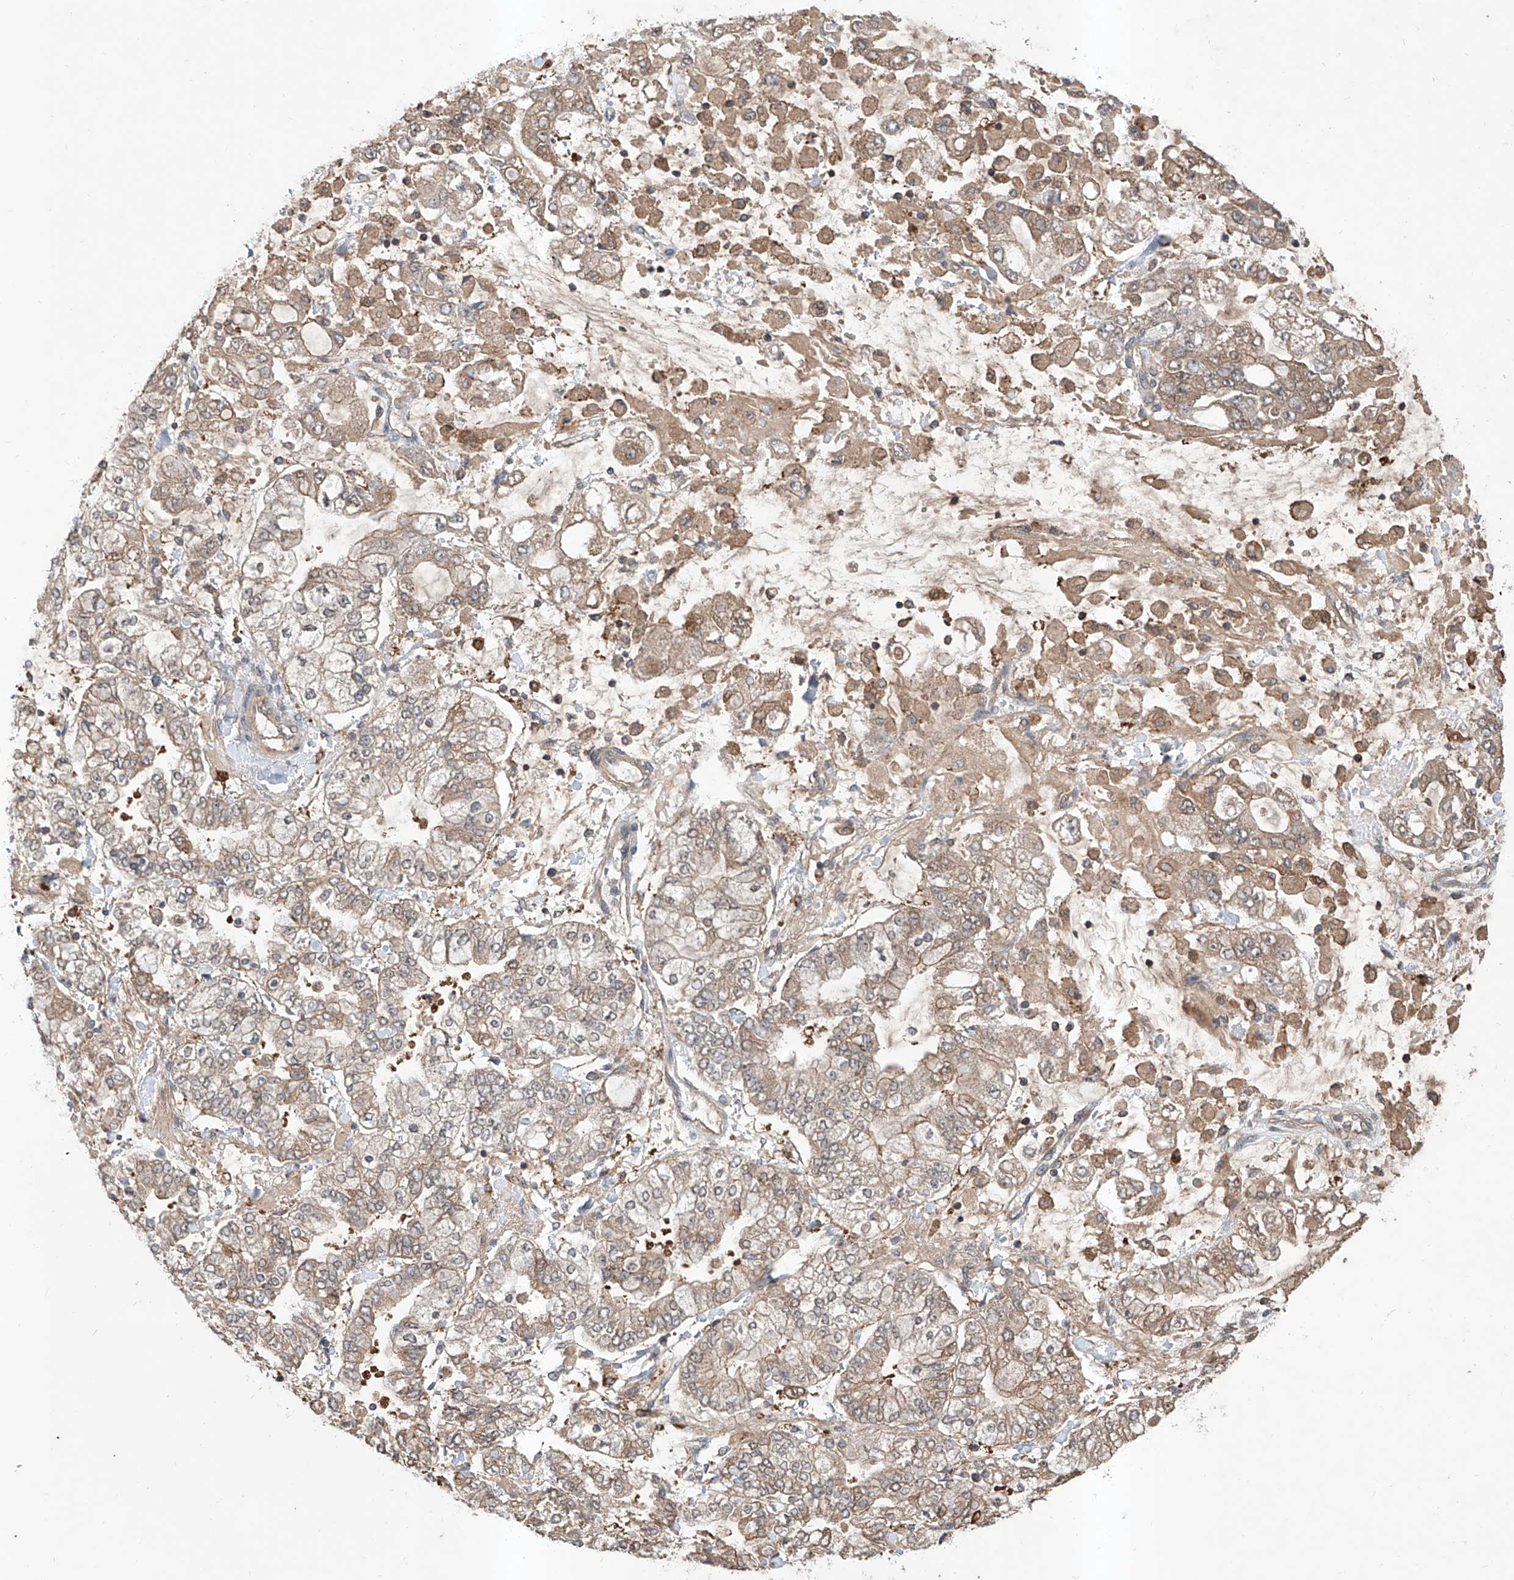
{"staining": {"intensity": "weak", "quantity": ">75%", "location": "cytoplasmic/membranous"}, "tissue": "stomach cancer", "cell_type": "Tumor cells", "image_type": "cancer", "snomed": [{"axis": "morphology", "description": "Normal tissue, NOS"}, {"axis": "morphology", "description": "Adenocarcinoma, NOS"}, {"axis": "topography", "description": "Stomach, upper"}, {"axis": "topography", "description": "Stomach"}], "caption": "DAB (3,3'-diaminobenzidine) immunohistochemical staining of human stomach cancer (adenocarcinoma) demonstrates weak cytoplasmic/membranous protein staining in approximately >75% of tumor cells.", "gene": "HOXC8", "patient": {"sex": "male", "age": 76}}